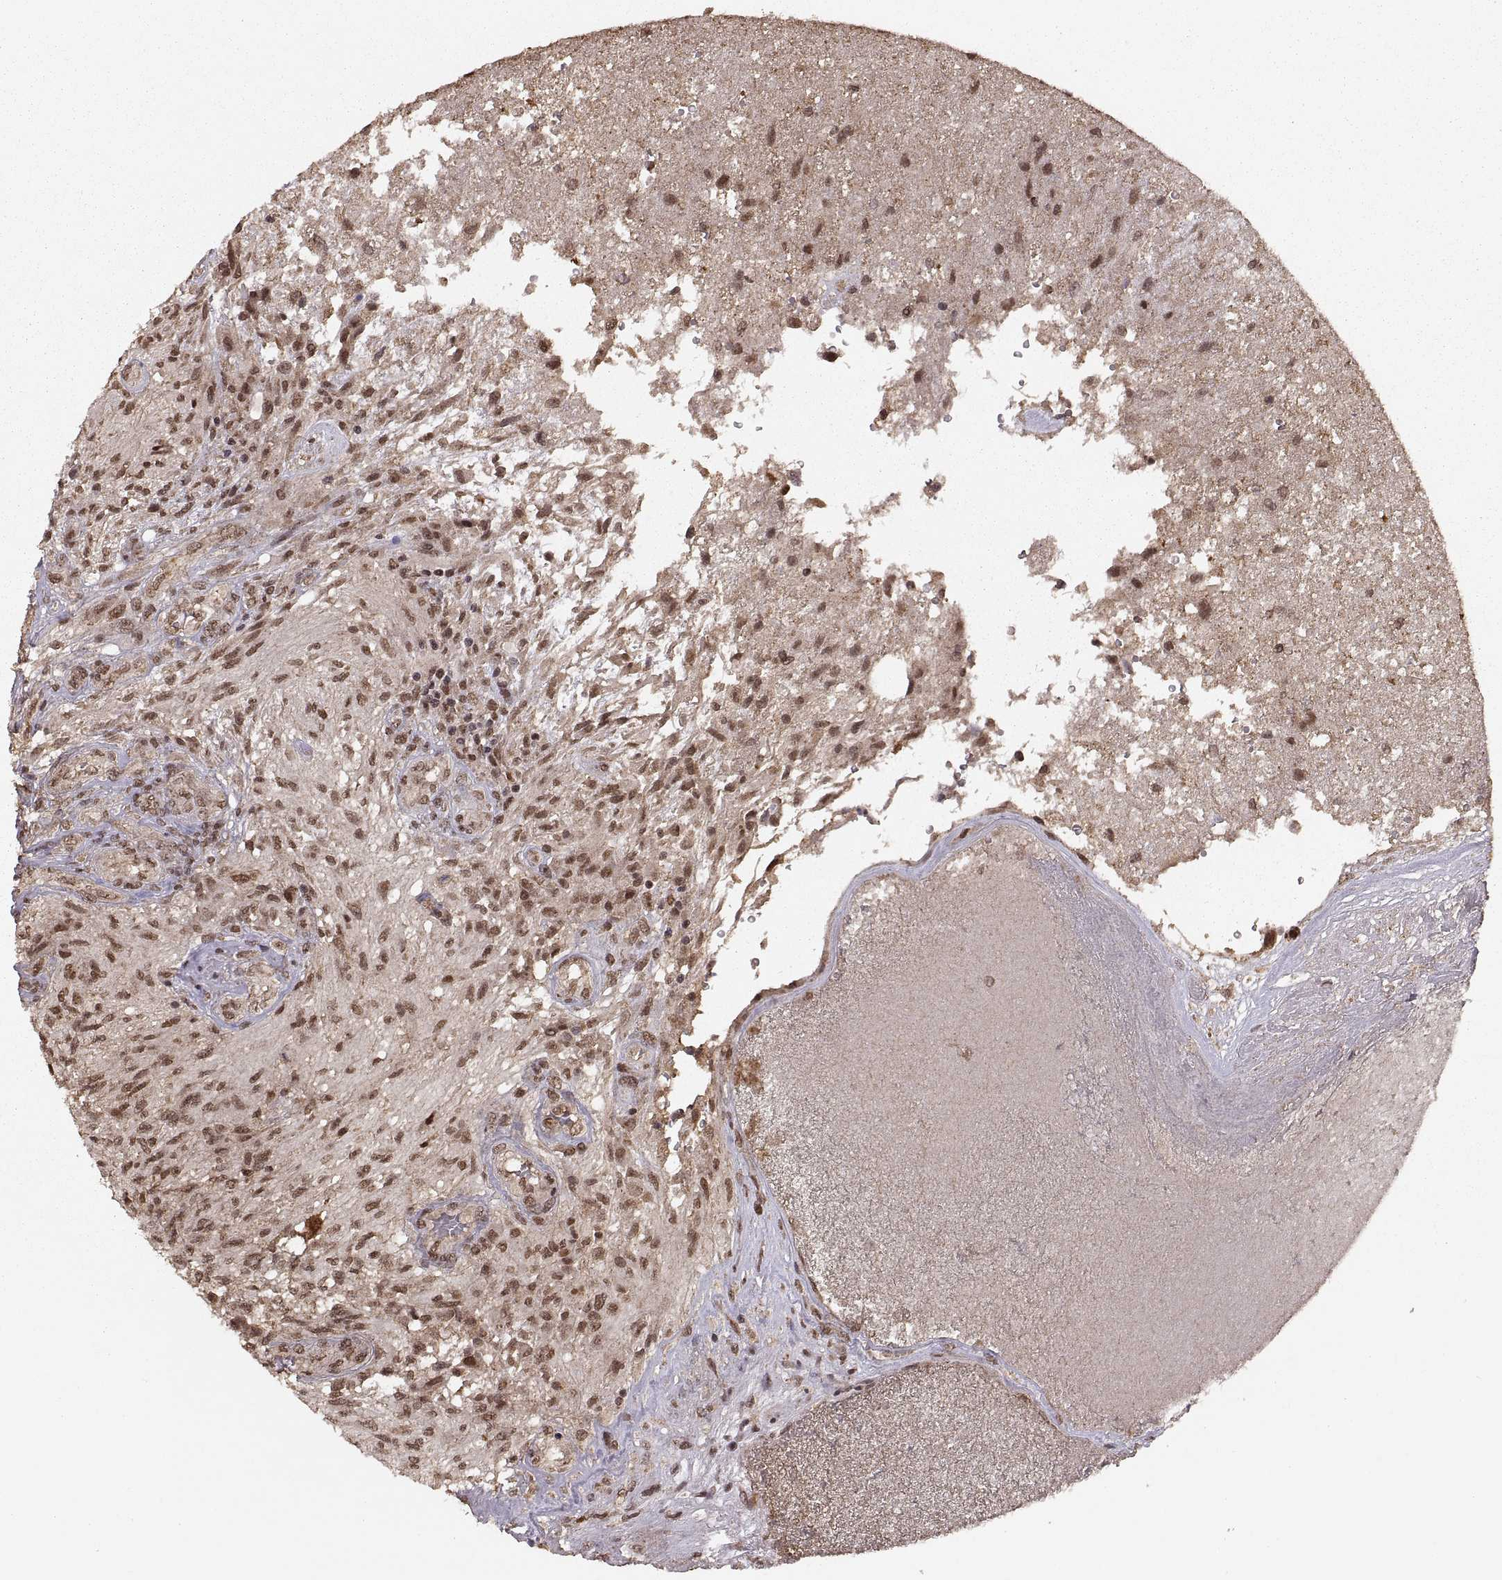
{"staining": {"intensity": "moderate", "quantity": ">75%", "location": "nuclear"}, "tissue": "glioma", "cell_type": "Tumor cells", "image_type": "cancer", "snomed": [{"axis": "morphology", "description": "Glioma, malignant, High grade"}, {"axis": "topography", "description": "Brain"}], "caption": "Moderate nuclear protein staining is present in about >75% of tumor cells in malignant glioma (high-grade).", "gene": "RFT1", "patient": {"sex": "male", "age": 56}}